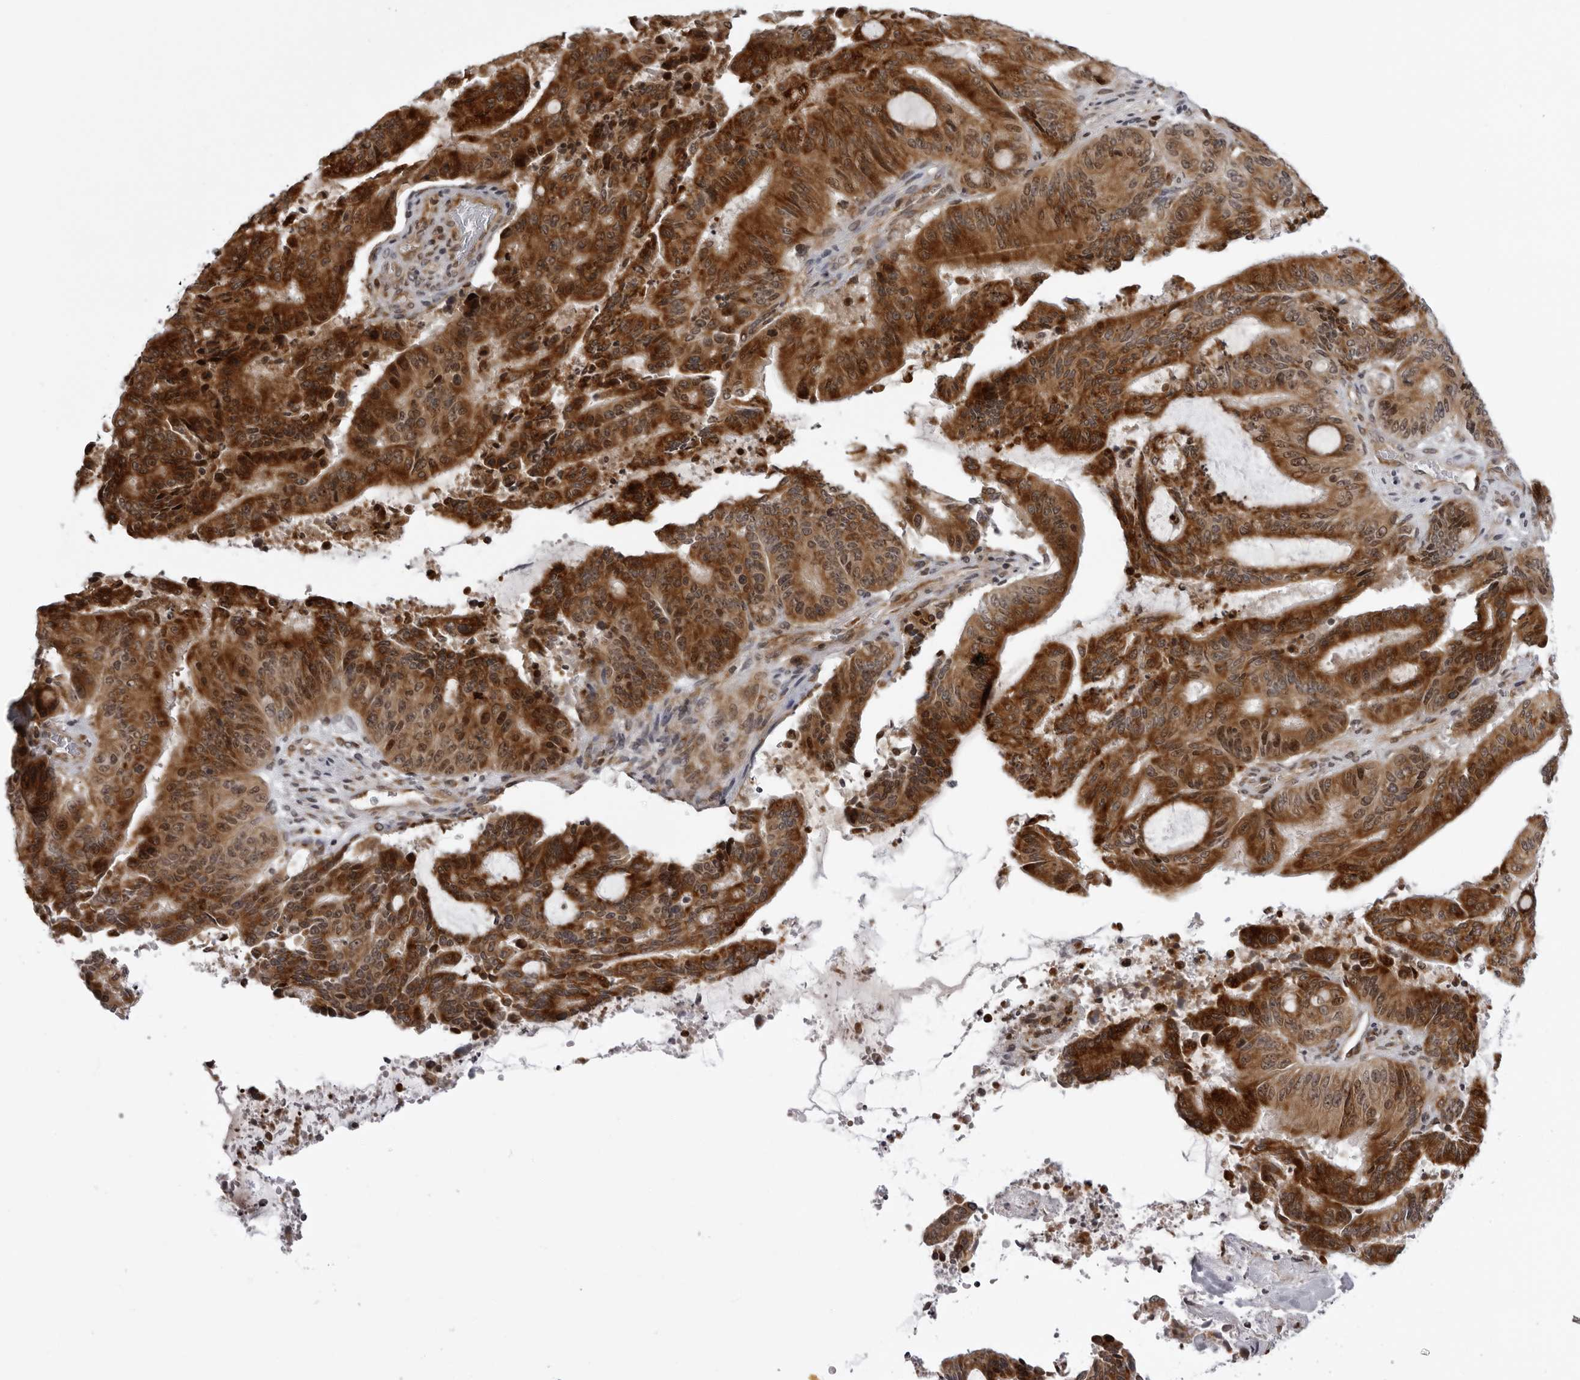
{"staining": {"intensity": "strong", "quantity": ">75%", "location": "cytoplasmic/membranous"}, "tissue": "liver cancer", "cell_type": "Tumor cells", "image_type": "cancer", "snomed": [{"axis": "morphology", "description": "Normal tissue, NOS"}, {"axis": "morphology", "description": "Cholangiocarcinoma"}, {"axis": "topography", "description": "Liver"}, {"axis": "topography", "description": "Peripheral nerve tissue"}], "caption": "Human liver cancer (cholangiocarcinoma) stained for a protein (brown) shows strong cytoplasmic/membranous positive staining in about >75% of tumor cells.", "gene": "GCSAML", "patient": {"sex": "female", "age": 73}}